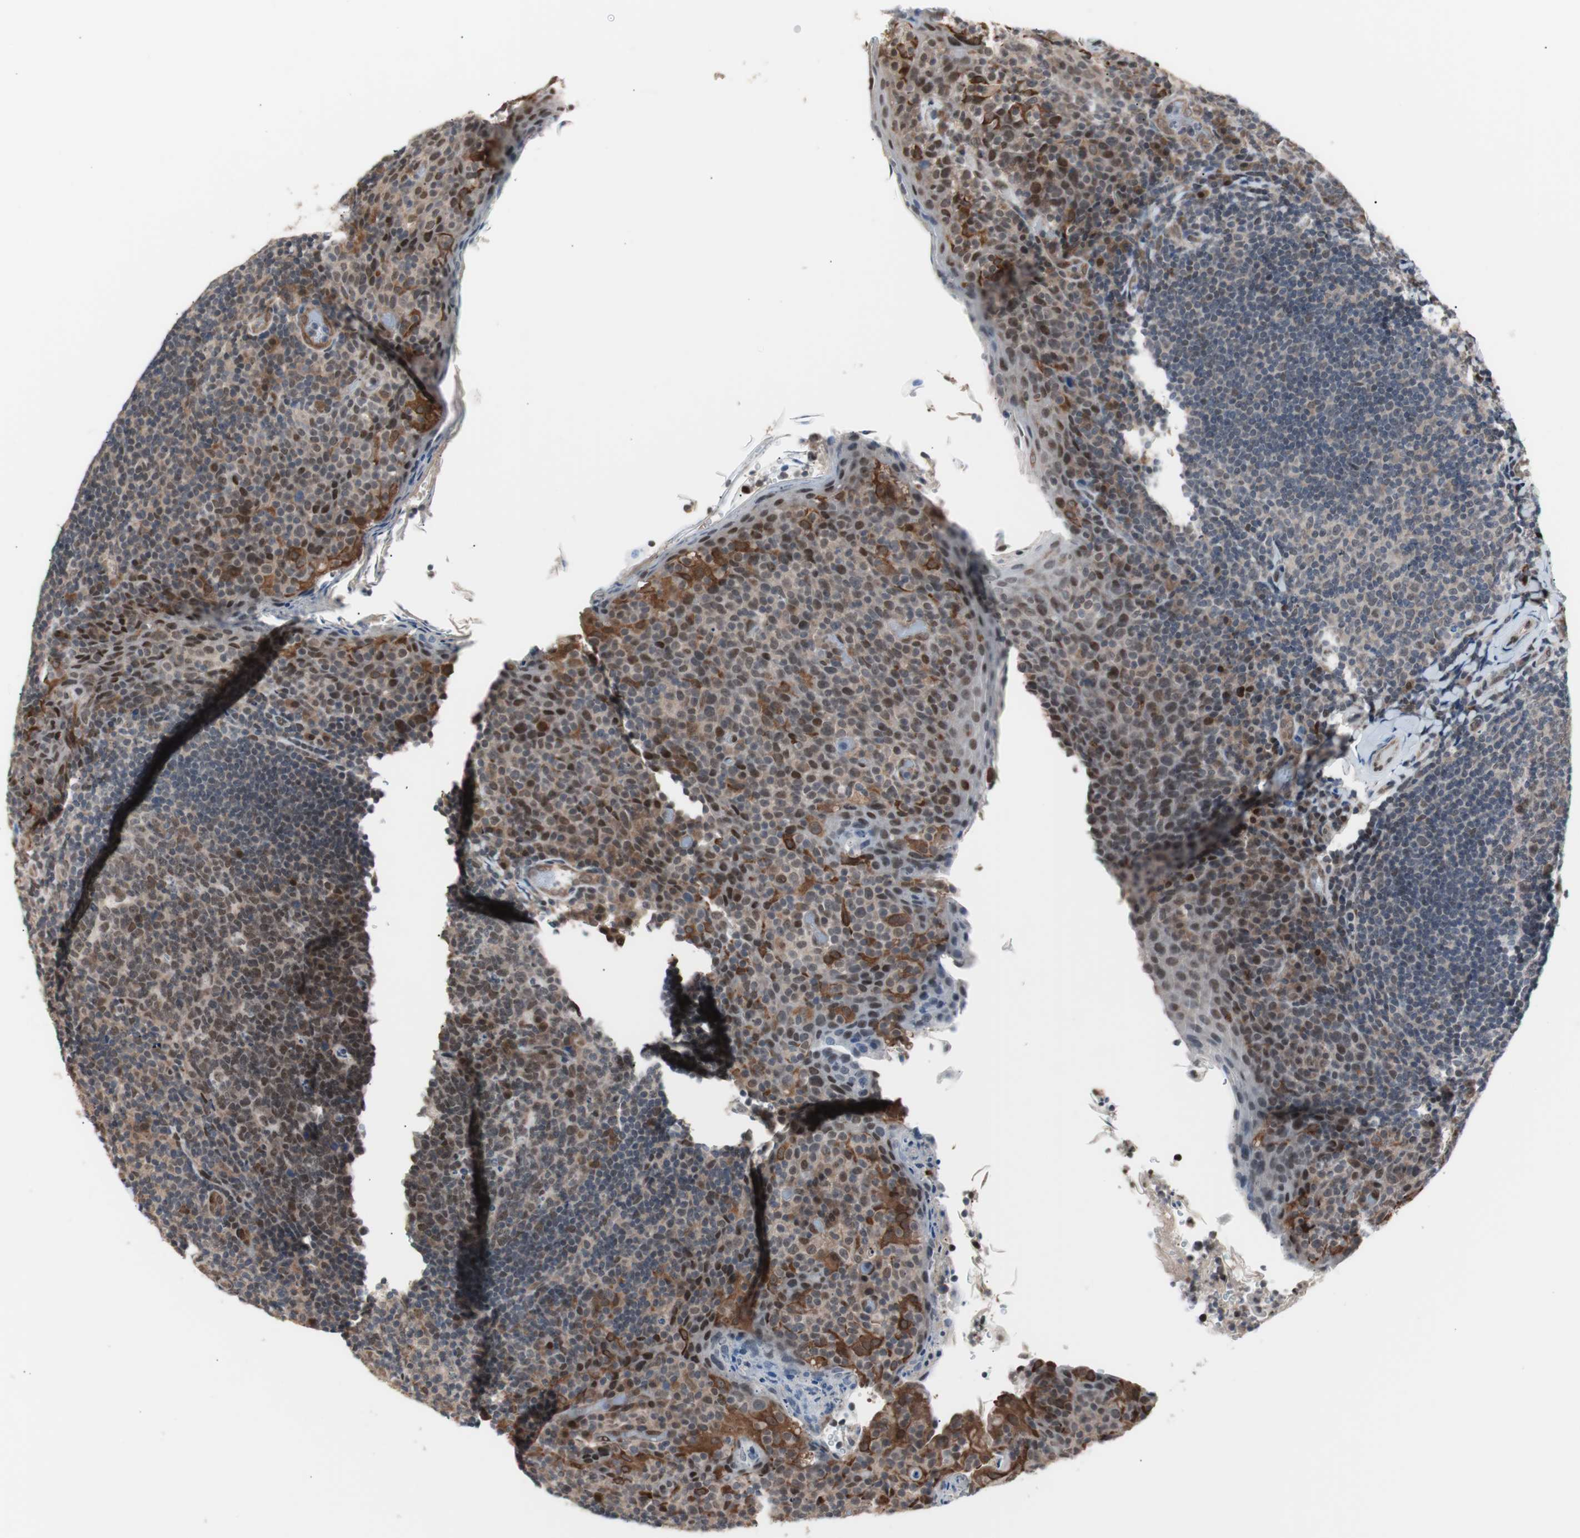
{"staining": {"intensity": "moderate", "quantity": "<25%", "location": "nuclear"}, "tissue": "tonsil", "cell_type": "Germinal center cells", "image_type": "normal", "snomed": [{"axis": "morphology", "description": "Normal tissue, NOS"}, {"axis": "topography", "description": "Tonsil"}], "caption": "A brown stain highlights moderate nuclear positivity of a protein in germinal center cells of normal human tonsil.", "gene": "POGZ", "patient": {"sex": "male", "age": 17}}